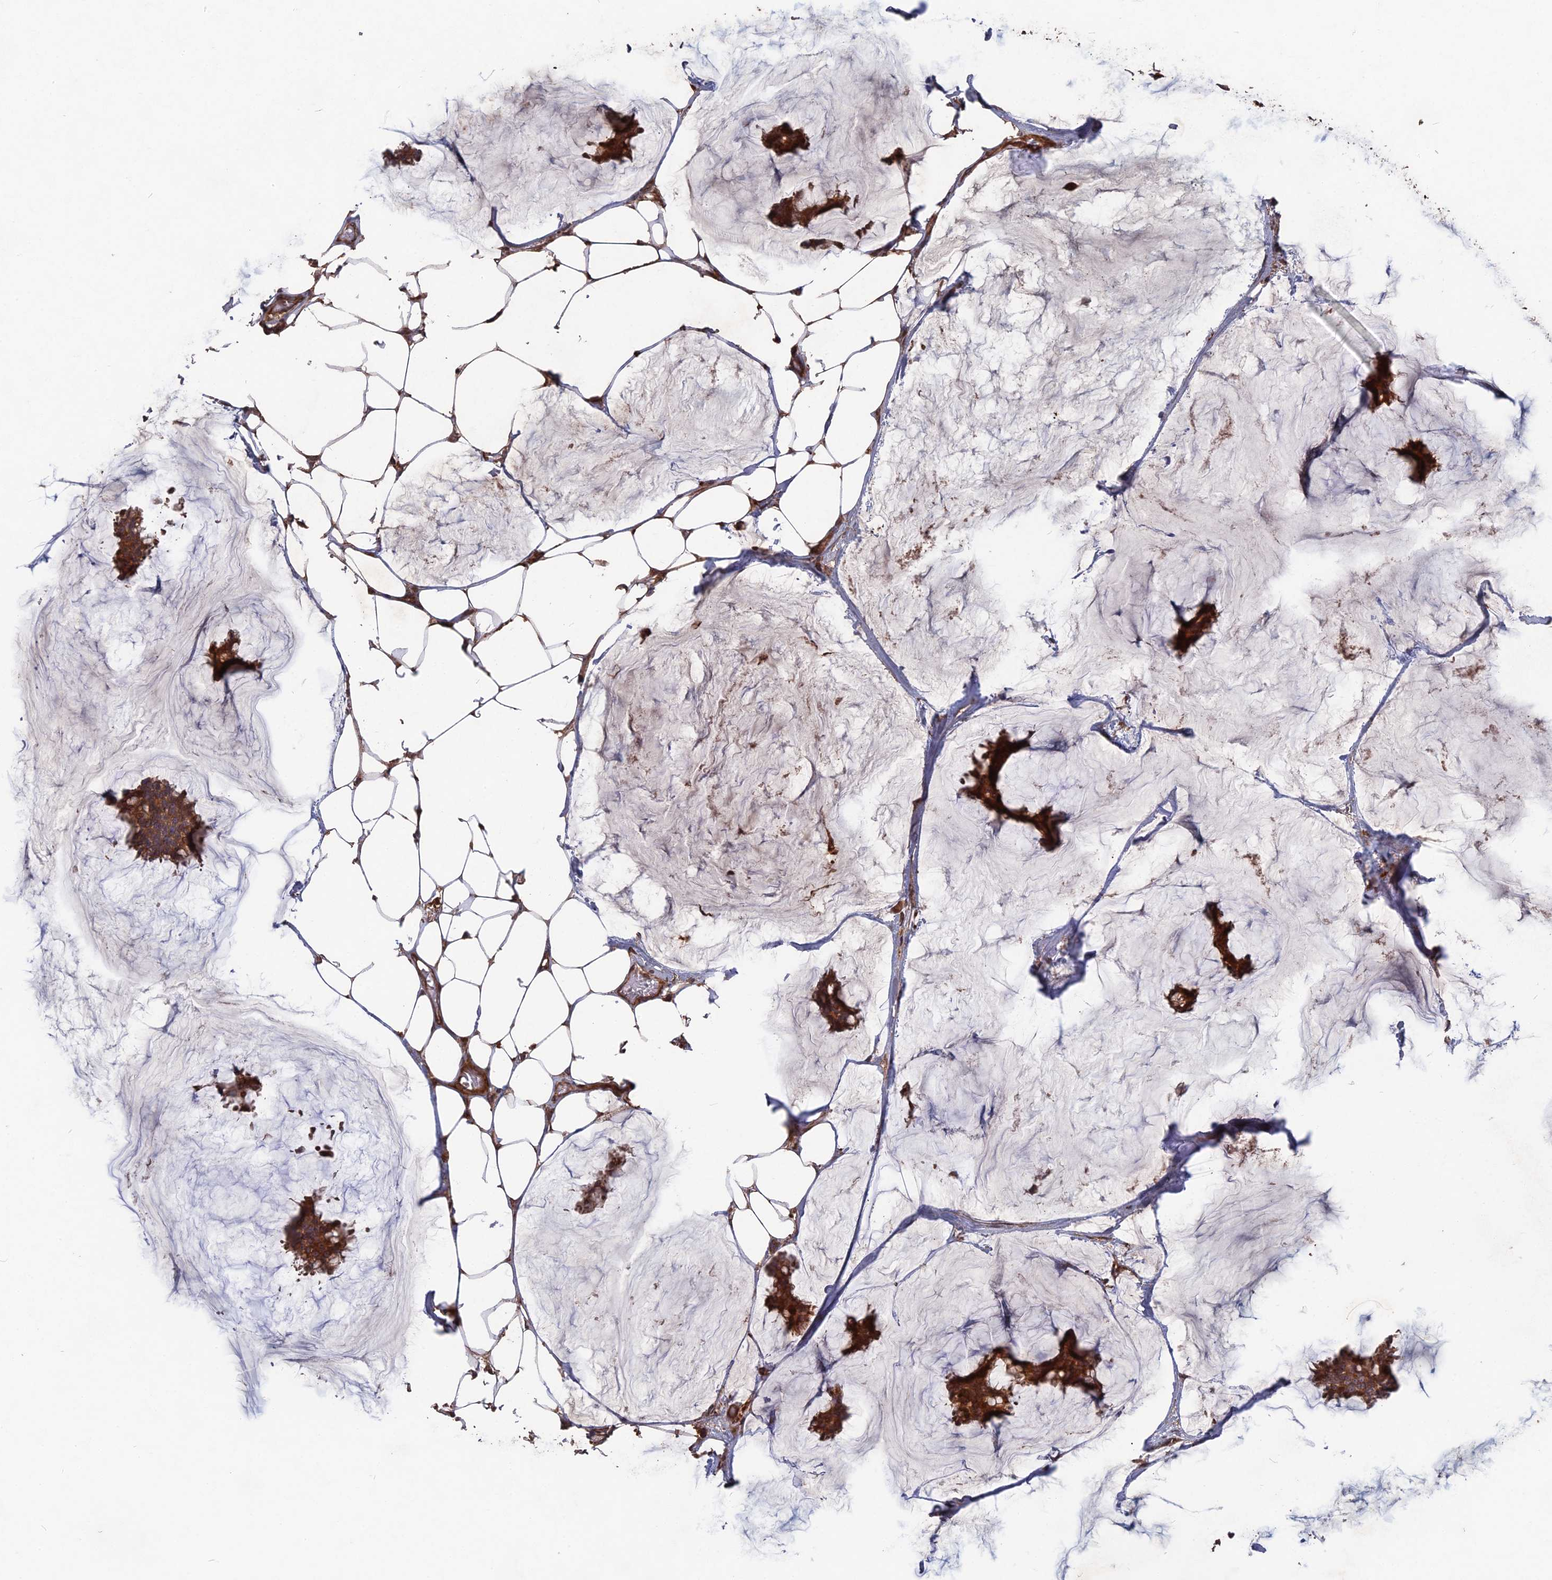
{"staining": {"intensity": "strong", "quantity": ">75%", "location": "cytoplasmic/membranous"}, "tissue": "breast cancer", "cell_type": "Tumor cells", "image_type": "cancer", "snomed": [{"axis": "morphology", "description": "Duct carcinoma"}, {"axis": "topography", "description": "Breast"}], "caption": "DAB immunohistochemical staining of breast cancer (intraductal carcinoma) shows strong cytoplasmic/membranous protein positivity in approximately >75% of tumor cells. The protein of interest is stained brown, and the nuclei are stained in blue (DAB (3,3'-diaminobenzidine) IHC with brightfield microscopy, high magnification).", "gene": "DEF8", "patient": {"sex": "female", "age": 93}}